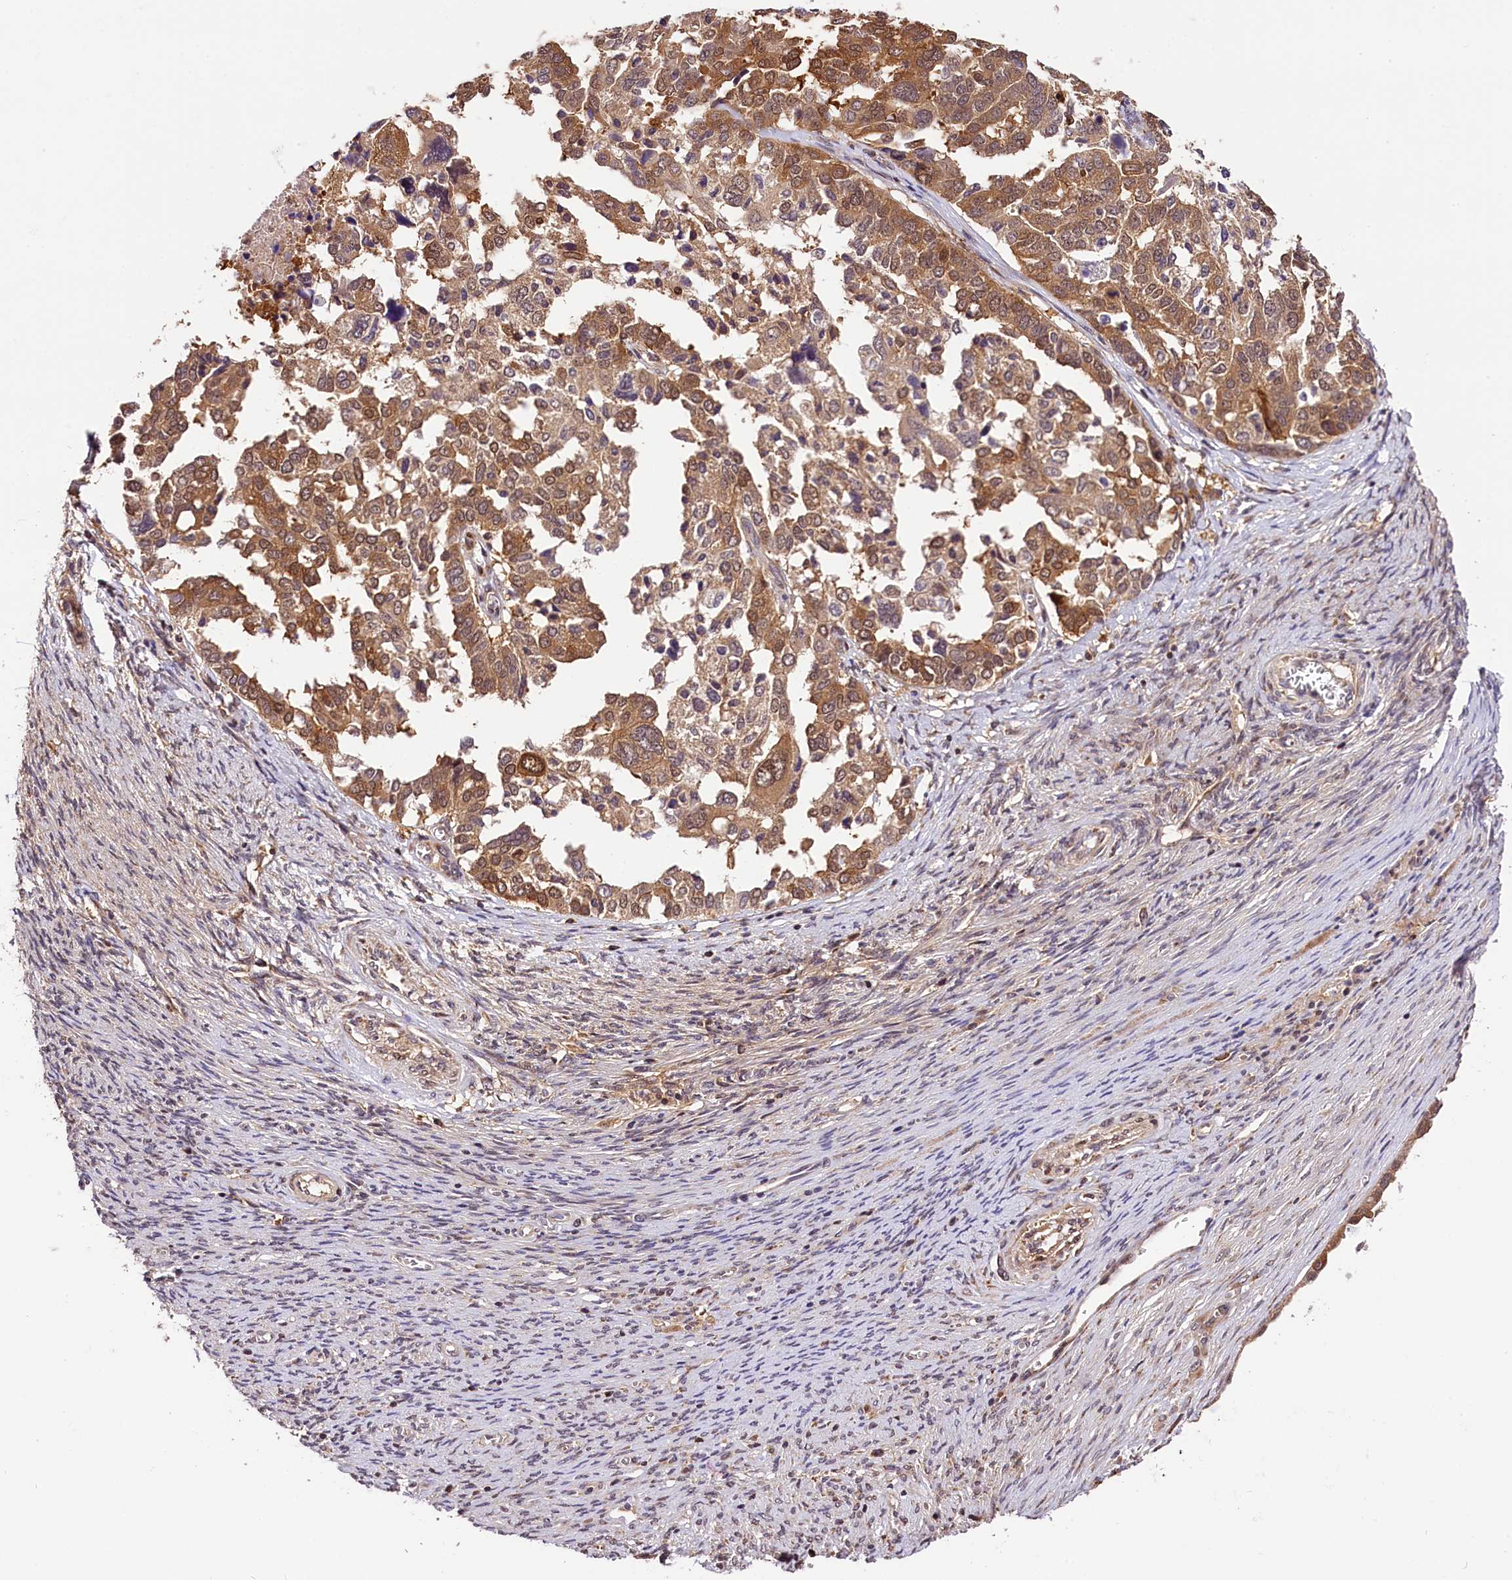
{"staining": {"intensity": "moderate", "quantity": ">75%", "location": "cytoplasmic/membranous,nuclear"}, "tissue": "ovarian cancer", "cell_type": "Tumor cells", "image_type": "cancer", "snomed": [{"axis": "morphology", "description": "Cystadenocarcinoma, serous, NOS"}, {"axis": "topography", "description": "Ovary"}], "caption": "Immunohistochemical staining of human ovarian serous cystadenocarcinoma displays medium levels of moderate cytoplasmic/membranous and nuclear protein positivity in about >75% of tumor cells.", "gene": "CHORDC1", "patient": {"sex": "female", "age": 44}}